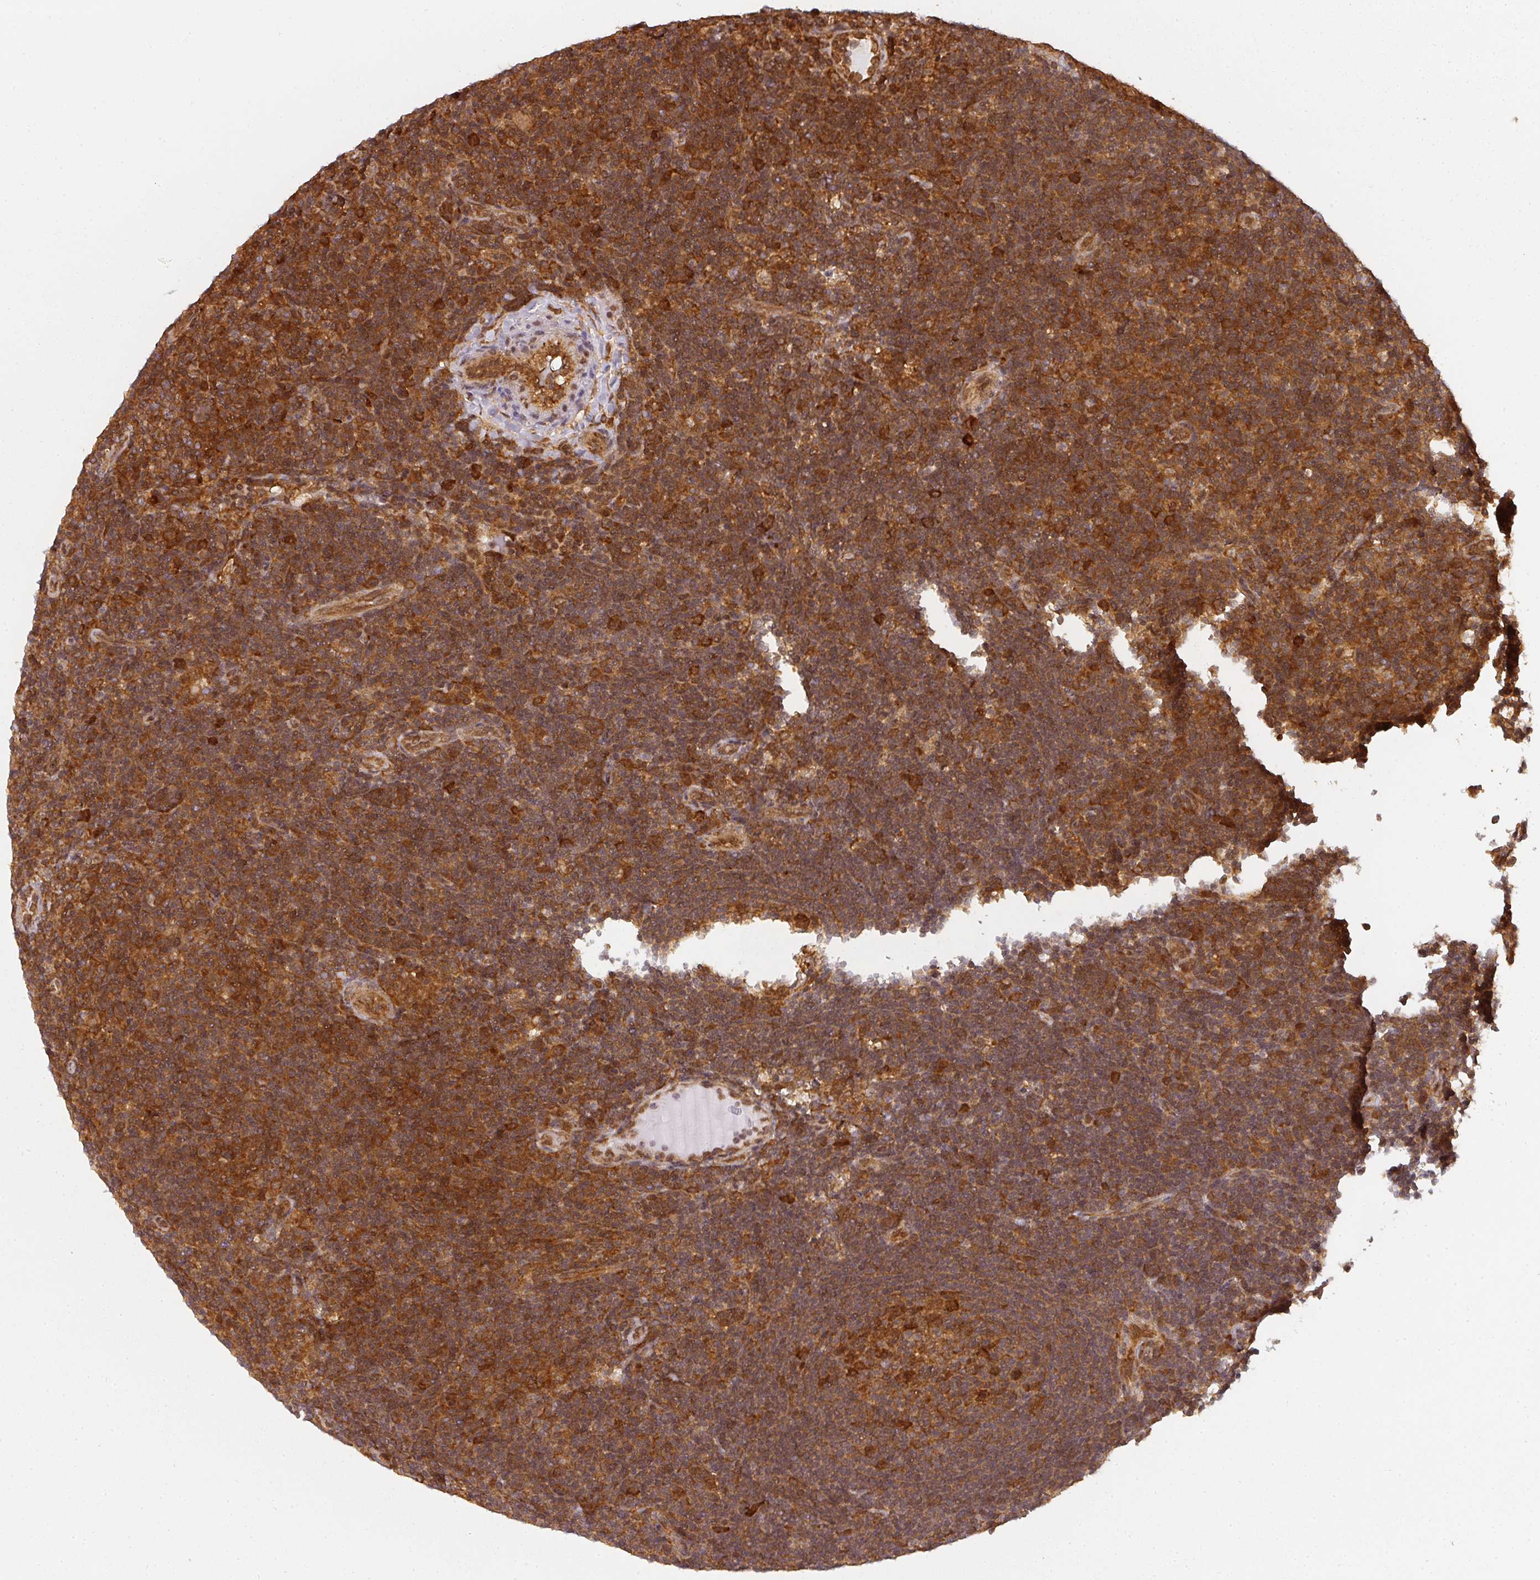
{"staining": {"intensity": "strong", "quantity": ">75%", "location": "cytoplasmic/membranous"}, "tissue": "lymphoma", "cell_type": "Tumor cells", "image_type": "cancer", "snomed": [{"axis": "morphology", "description": "Hodgkin's disease, NOS"}, {"axis": "topography", "description": "Lymph node"}], "caption": "Immunohistochemical staining of lymphoma reveals high levels of strong cytoplasmic/membranous protein staining in about >75% of tumor cells. (Brightfield microscopy of DAB IHC at high magnification).", "gene": "PPP6R3", "patient": {"sex": "female", "age": 57}}